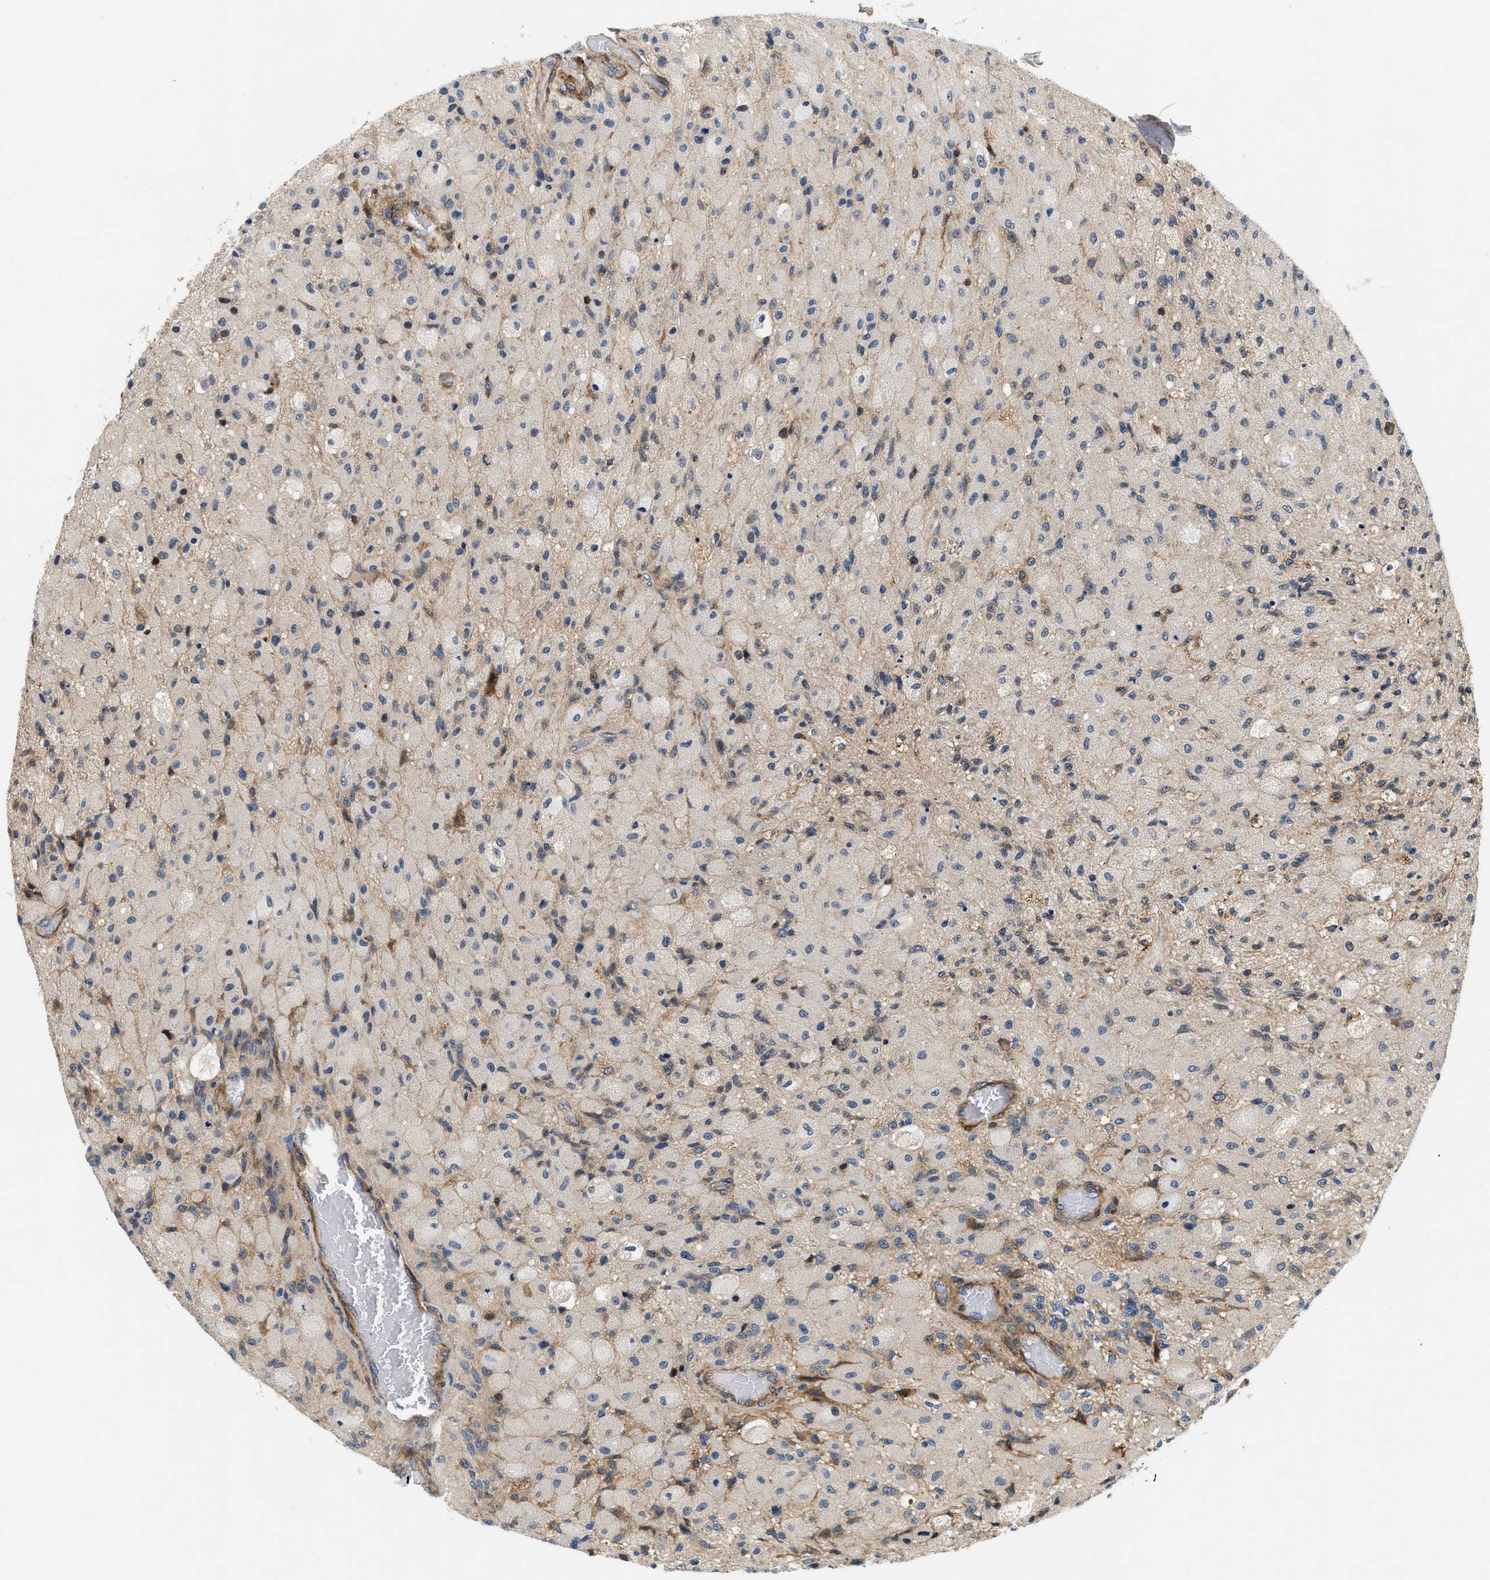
{"staining": {"intensity": "weak", "quantity": "25%-75%", "location": "cytoplasmic/membranous"}, "tissue": "glioma", "cell_type": "Tumor cells", "image_type": "cancer", "snomed": [{"axis": "morphology", "description": "Normal tissue, NOS"}, {"axis": "morphology", "description": "Glioma, malignant, High grade"}, {"axis": "topography", "description": "Cerebral cortex"}], "caption": "Protein staining displays weak cytoplasmic/membranous staining in approximately 25%-75% of tumor cells in malignant high-grade glioma. Using DAB (brown) and hematoxylin (blue) stains, captured at high magnification using brightfield microscopy.", "gene": "SAMD9", "patient": {"sex": "male", "age": 77}}